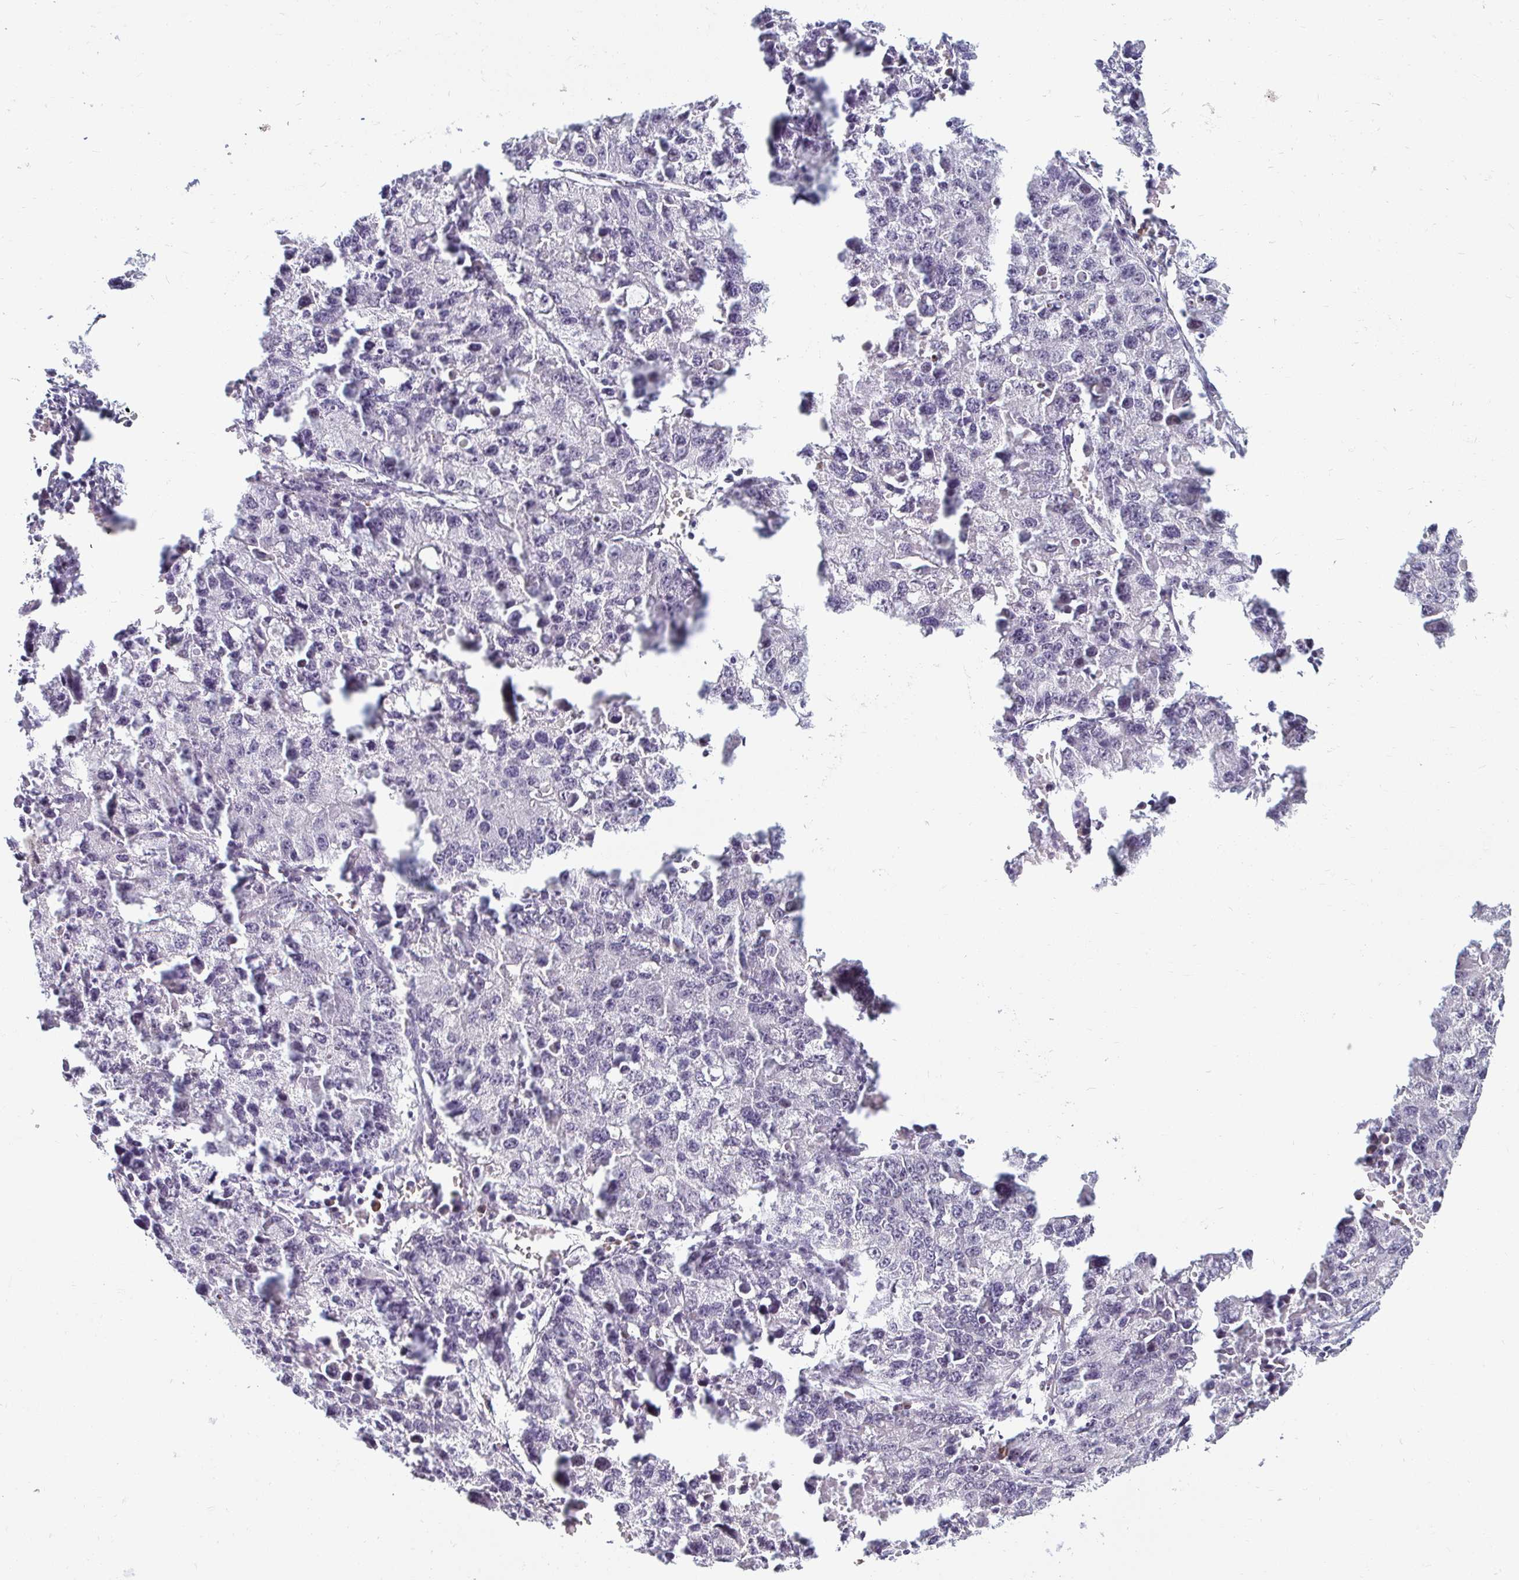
{"staining": {"intensity": "negative", "quantity": "none", "location": "none"}, "tissue": "lung cancer", "cell_type": "Tumor cells", "image_type": "cancer", "snomed": [{"axis": "morphology", "description": "Adenocarcinoma, NOS"}, {"axis": "topography", "description": "Lung"}], "caption": "Immunohistochemistry (IHC) micrograph of neoplastic tissue: human lung cancer (adenocarcinoma) stained with DAB reveals no significant protein positivity in tumor cells.", "gene": "DDN", "patient": {"sex": "female", "age": 51}}